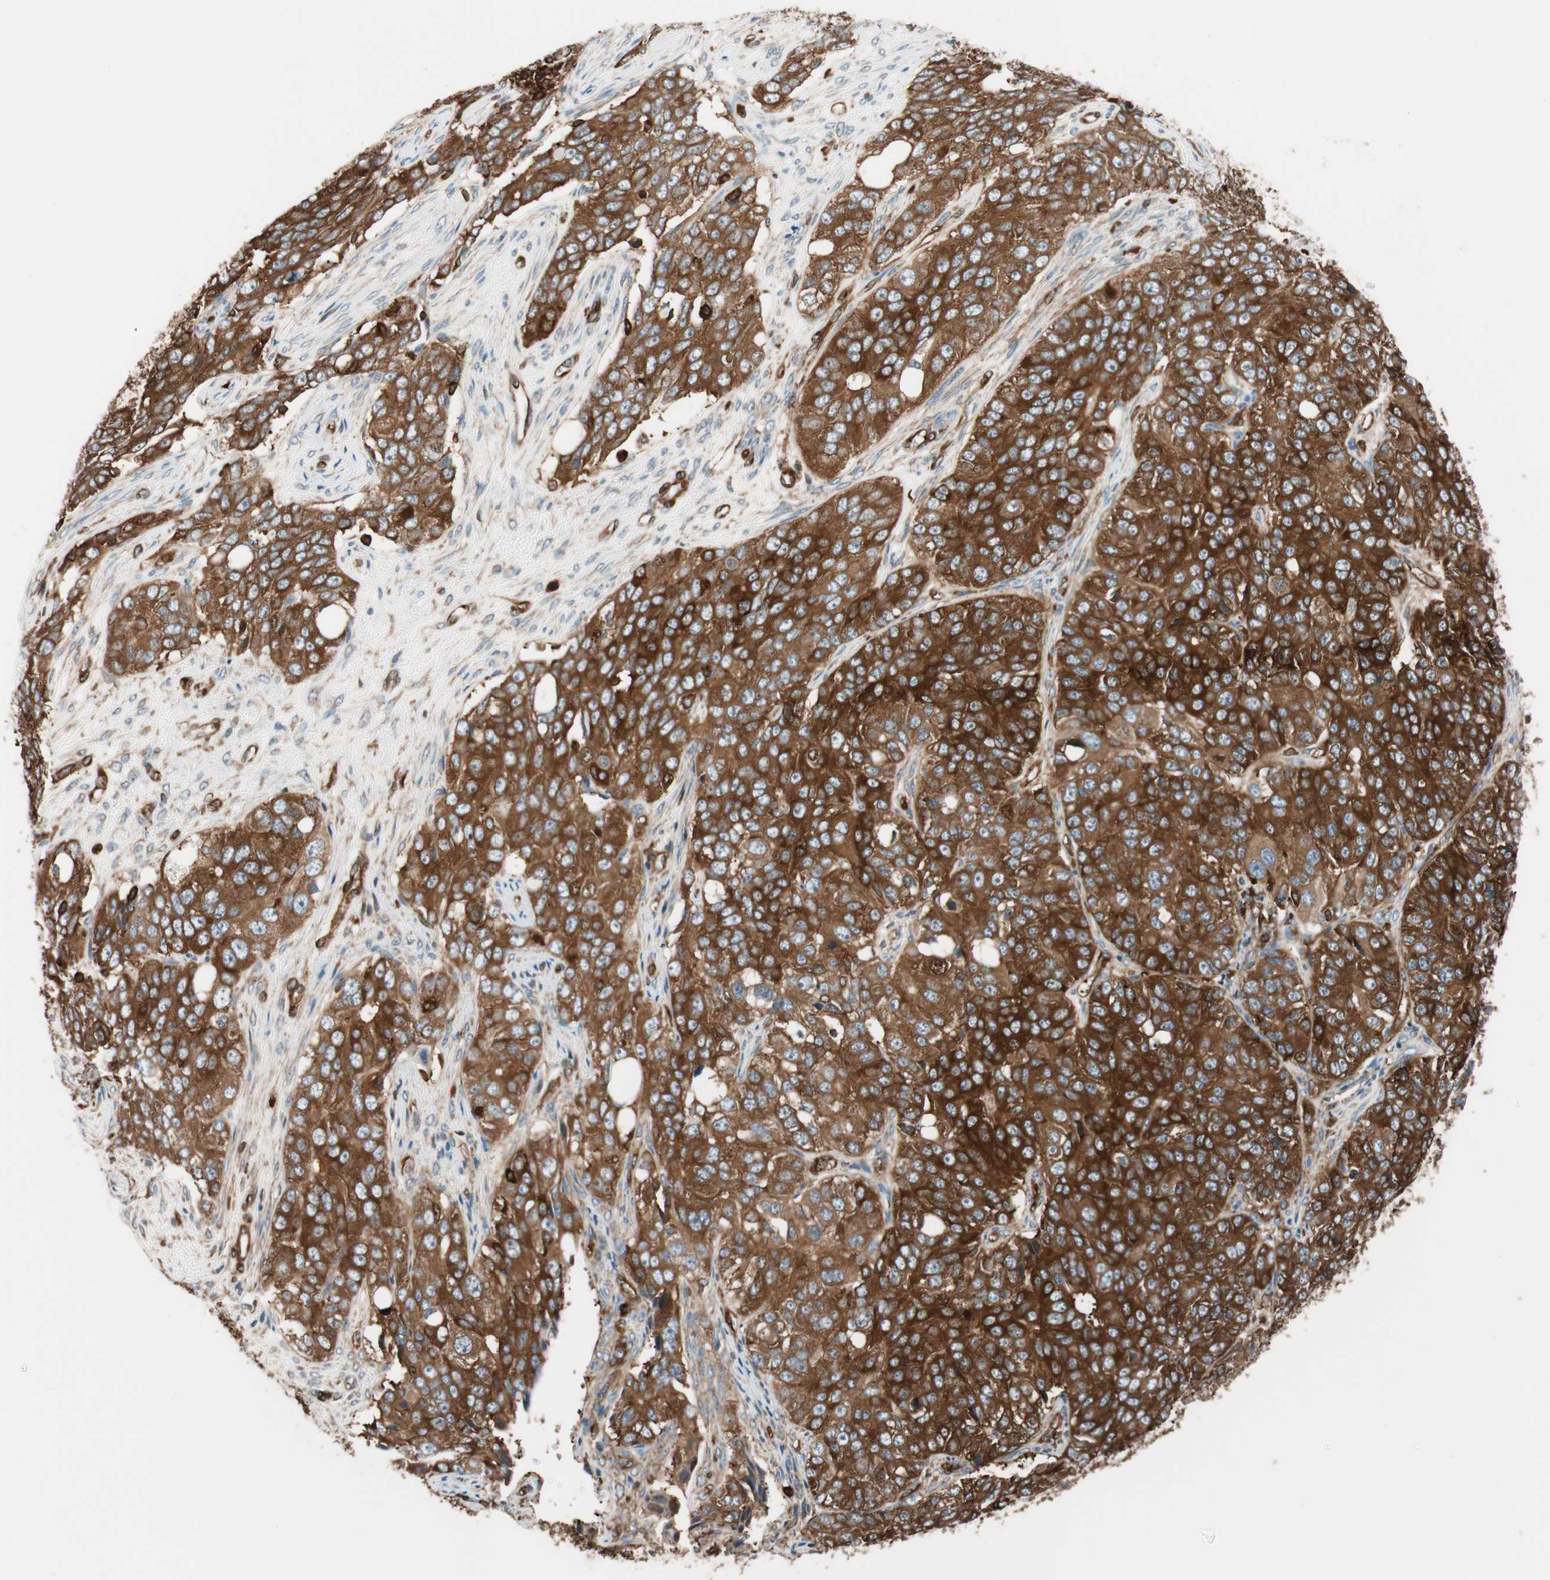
{"staining": {"intensity": "strong", "quantity": ">75%", "location": "cytoplasmic/membranous"}, "tissue": "ovarian cancer", "cell_type": "Tumor cells", "image_type": "cancer", "snomed": [{"axis": "morphology", "description": "Carcinoma, endometroid"}, {"axis": "topography", "description": "Ovary"}], "caption": "Protein staining of endometroid carcinoma (ovarian) tissue demonstrates strong cytoplasmic/membranous staining in approximately >75% of tumor cells. (IHC, brightfield microscopy, high magnification).", "gene": "VASP", "patient": {"sex": "female", "age": 51}}